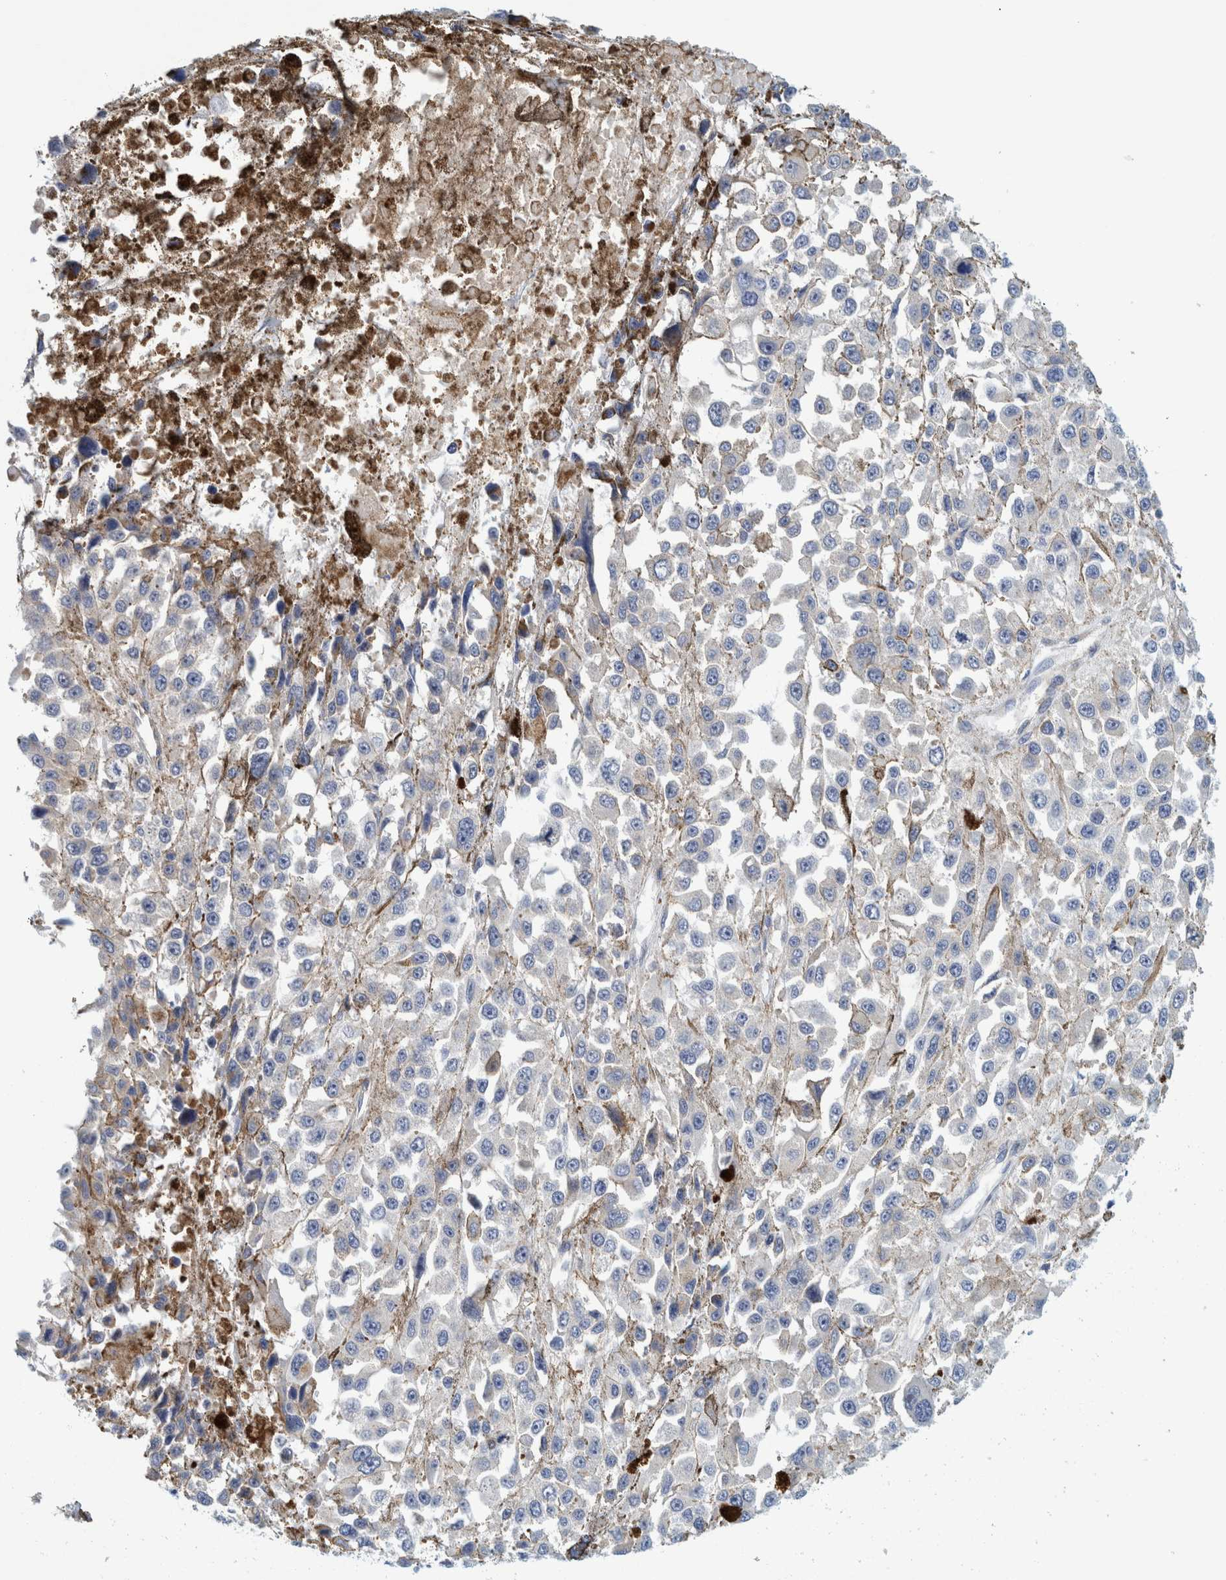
{"staining": {"intensity": "negative", "quantity": "none", "location": "none"}, "tissue": "melanoma", "cell_type": "Tumor cells", "image_type": "cancer", "snomed": [{"axis": "morphology", "description": "Malignant melanoma, Metastatic site"}, {"axis": "topography", "description": "Lymph node"}], "caption": "The histopathology image displays no significant expression in tumor cells of malignant melanoma (metastatic site).", "gene": "ZNF324B", "patient": {"sex": "male", "age": 59}}